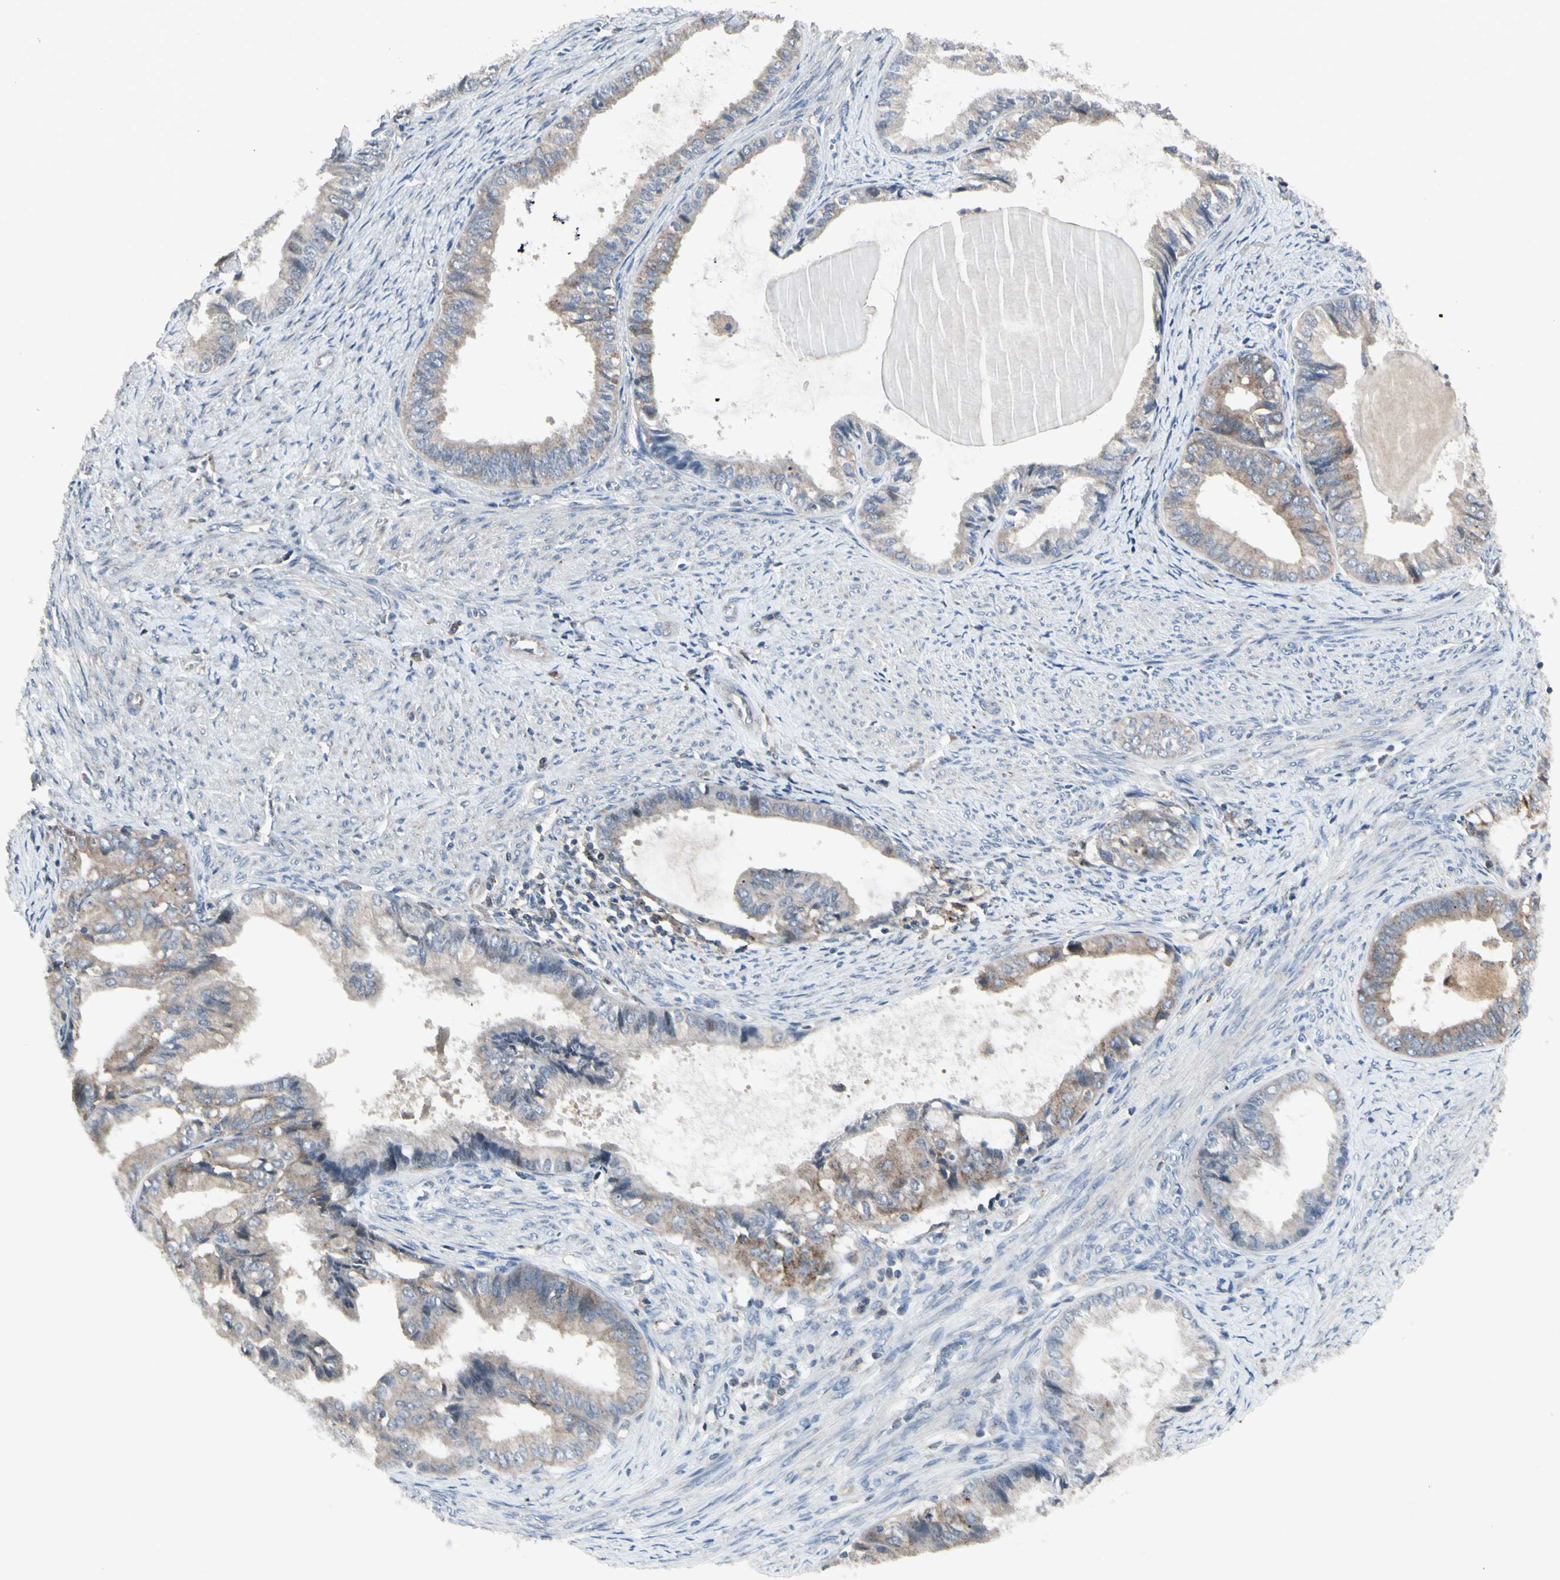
{"staining": {"intensity": "weak", "quantity": "25%-75%", "location": "cytoplasmic/membranous"}, "tissue": "endometrial cancer", "cell_type": "Tumor cells", "image_type": "cancer", "snomed": [{"axis": "morphology", "description": "Adenocarcinoma, NOS"}, {"axis": "topography", "description": "Endometrium"}], "caption": "A photomicrograph showing weak cytoplasmic/membranous staining in about 25%-75% of tumor cells in endometrial cancer, as visualized by brown immunohistochemical staining.", "gene": "NMI", "patient": {"sex": "female", "age": 86}}